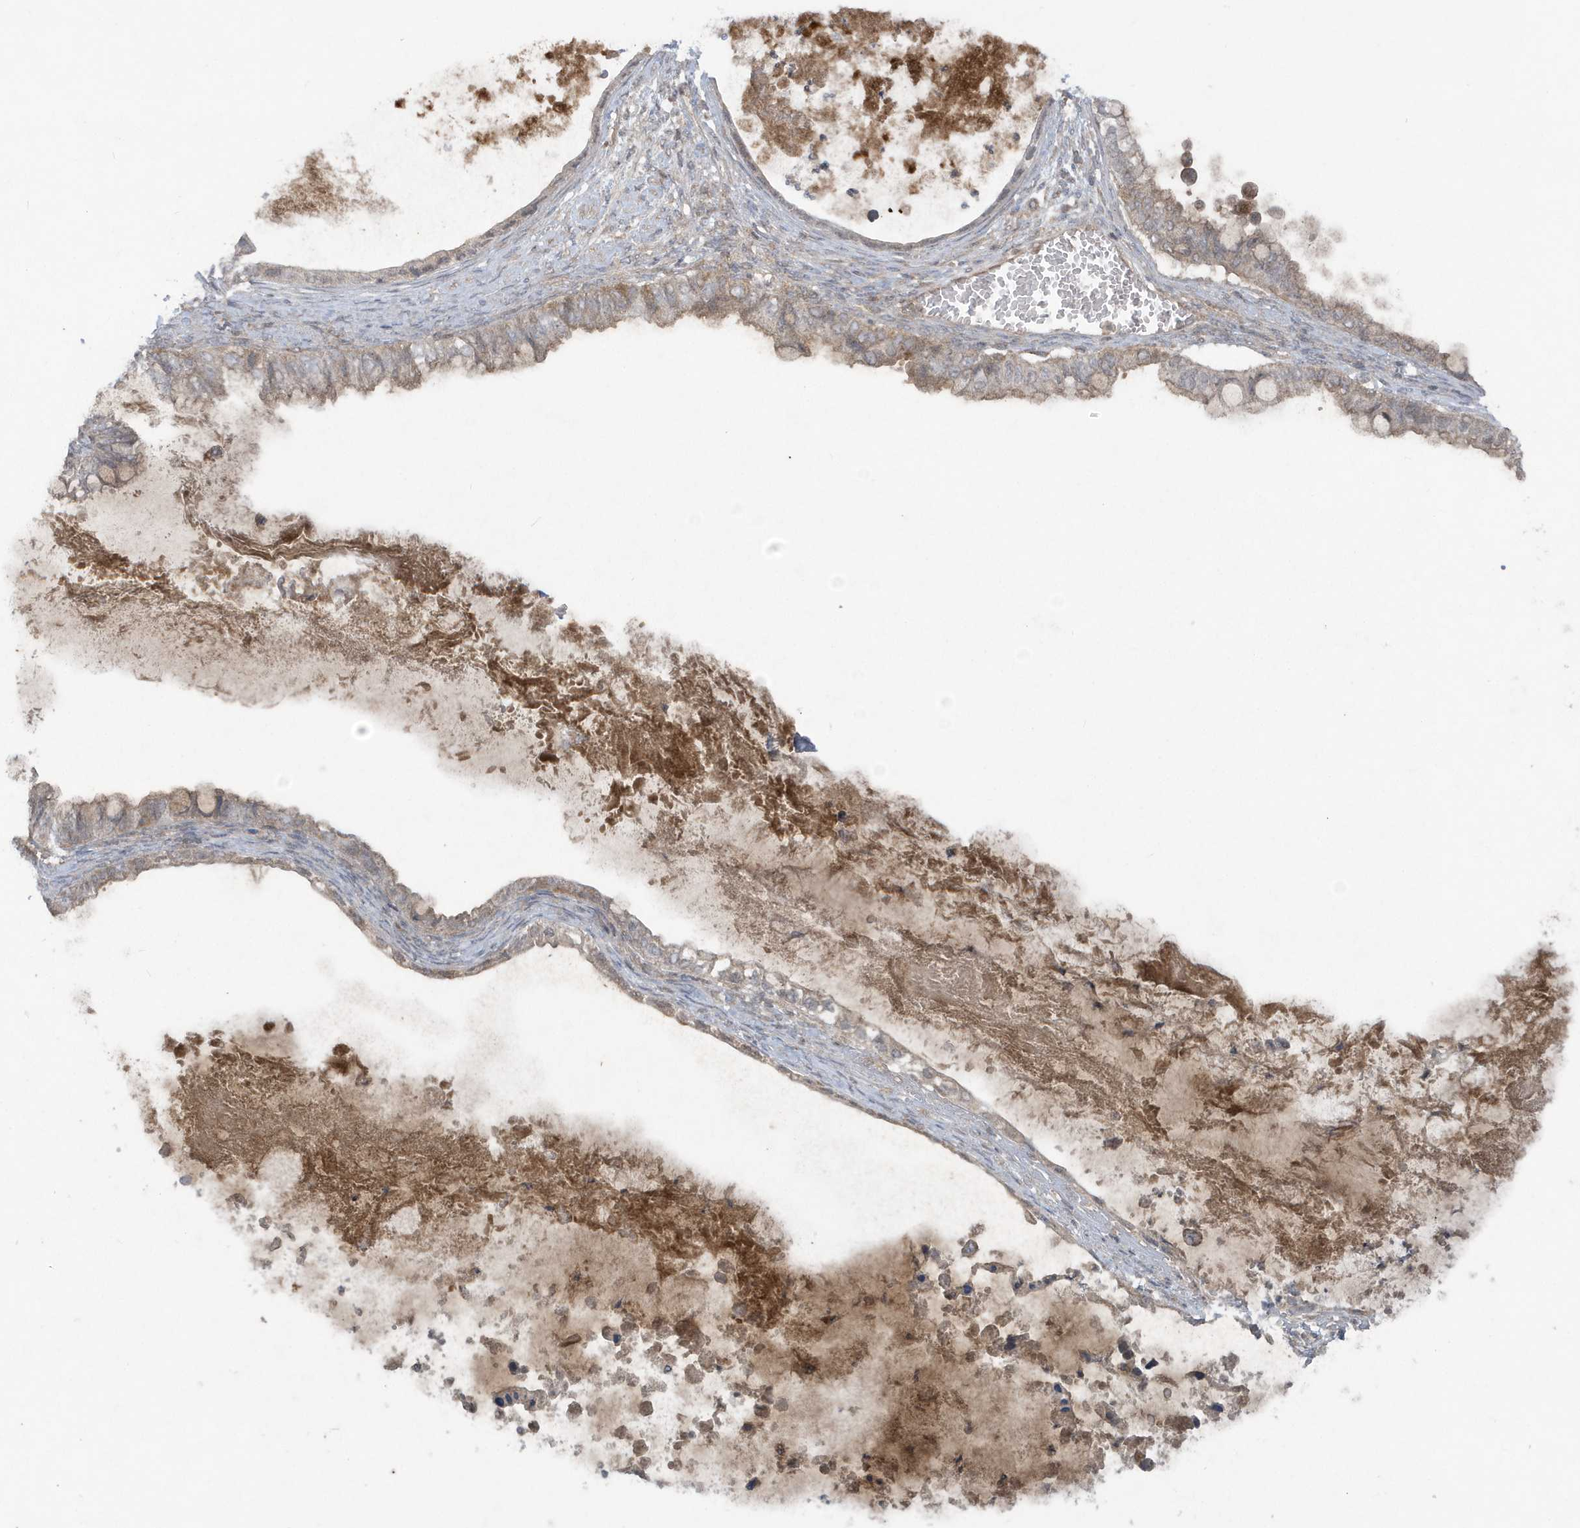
{"staining": {"intensity": "weak", "quantity": "<25%", "location": "cytoplasmic/membranous"}, "tissue": "ovarian cancer", "cell_type": "Tumor cells", "image_type": "cancer", "snomed": [{"axis": "morphology", "description": "Cystadenocarcinoma, mucinous, NOS"}, {"axis": "topography", "description": "Ovary"}], "caption": "The IHC histopathology image has no significant expression in tumor cells of ovarian mucinous cystadenocarcinoma tissue. Nuclei are stained in blue.", "gene": "C1RL", "patient": {"sex": "female", "age": 80}}